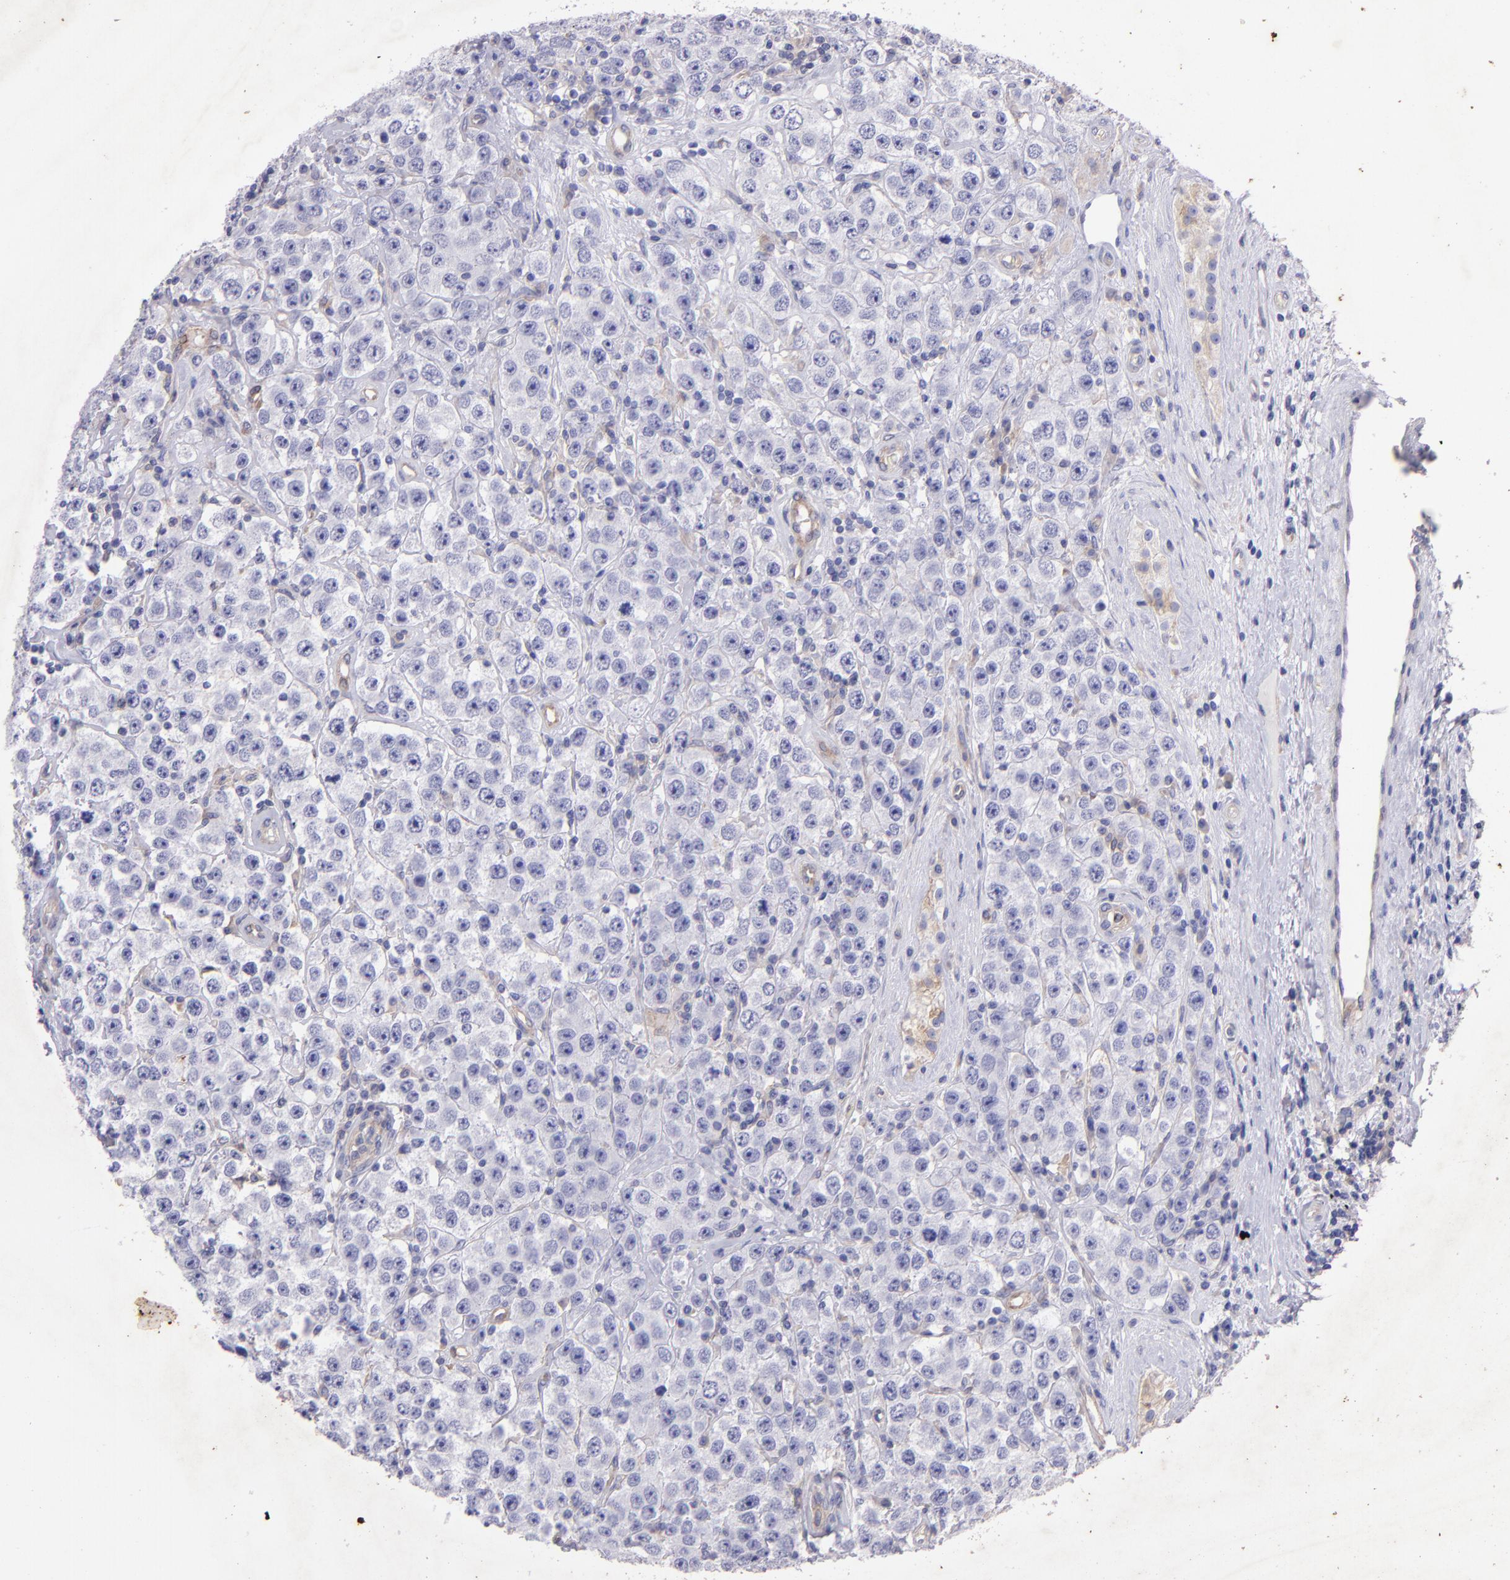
{"staining": {"intensity": "negative", "quantity": "none", "location": "none"}, "tissue": "testis cancer", "cell_type": "Tumor cells", "image_type": "cancer", "snomed": [{"axis": "morphology", "description": "Seminoma, NOS"}, {"axis": "topography", "description": "Testis"}], "caption": "DAB (3,3'-diaminobenzidine) immunohistochemical staining of testis cancer (seminoma) demonstrates no significant staining in tumor cells.", "gene": "RET", "patient": {"sex": "male", "age": 52}}